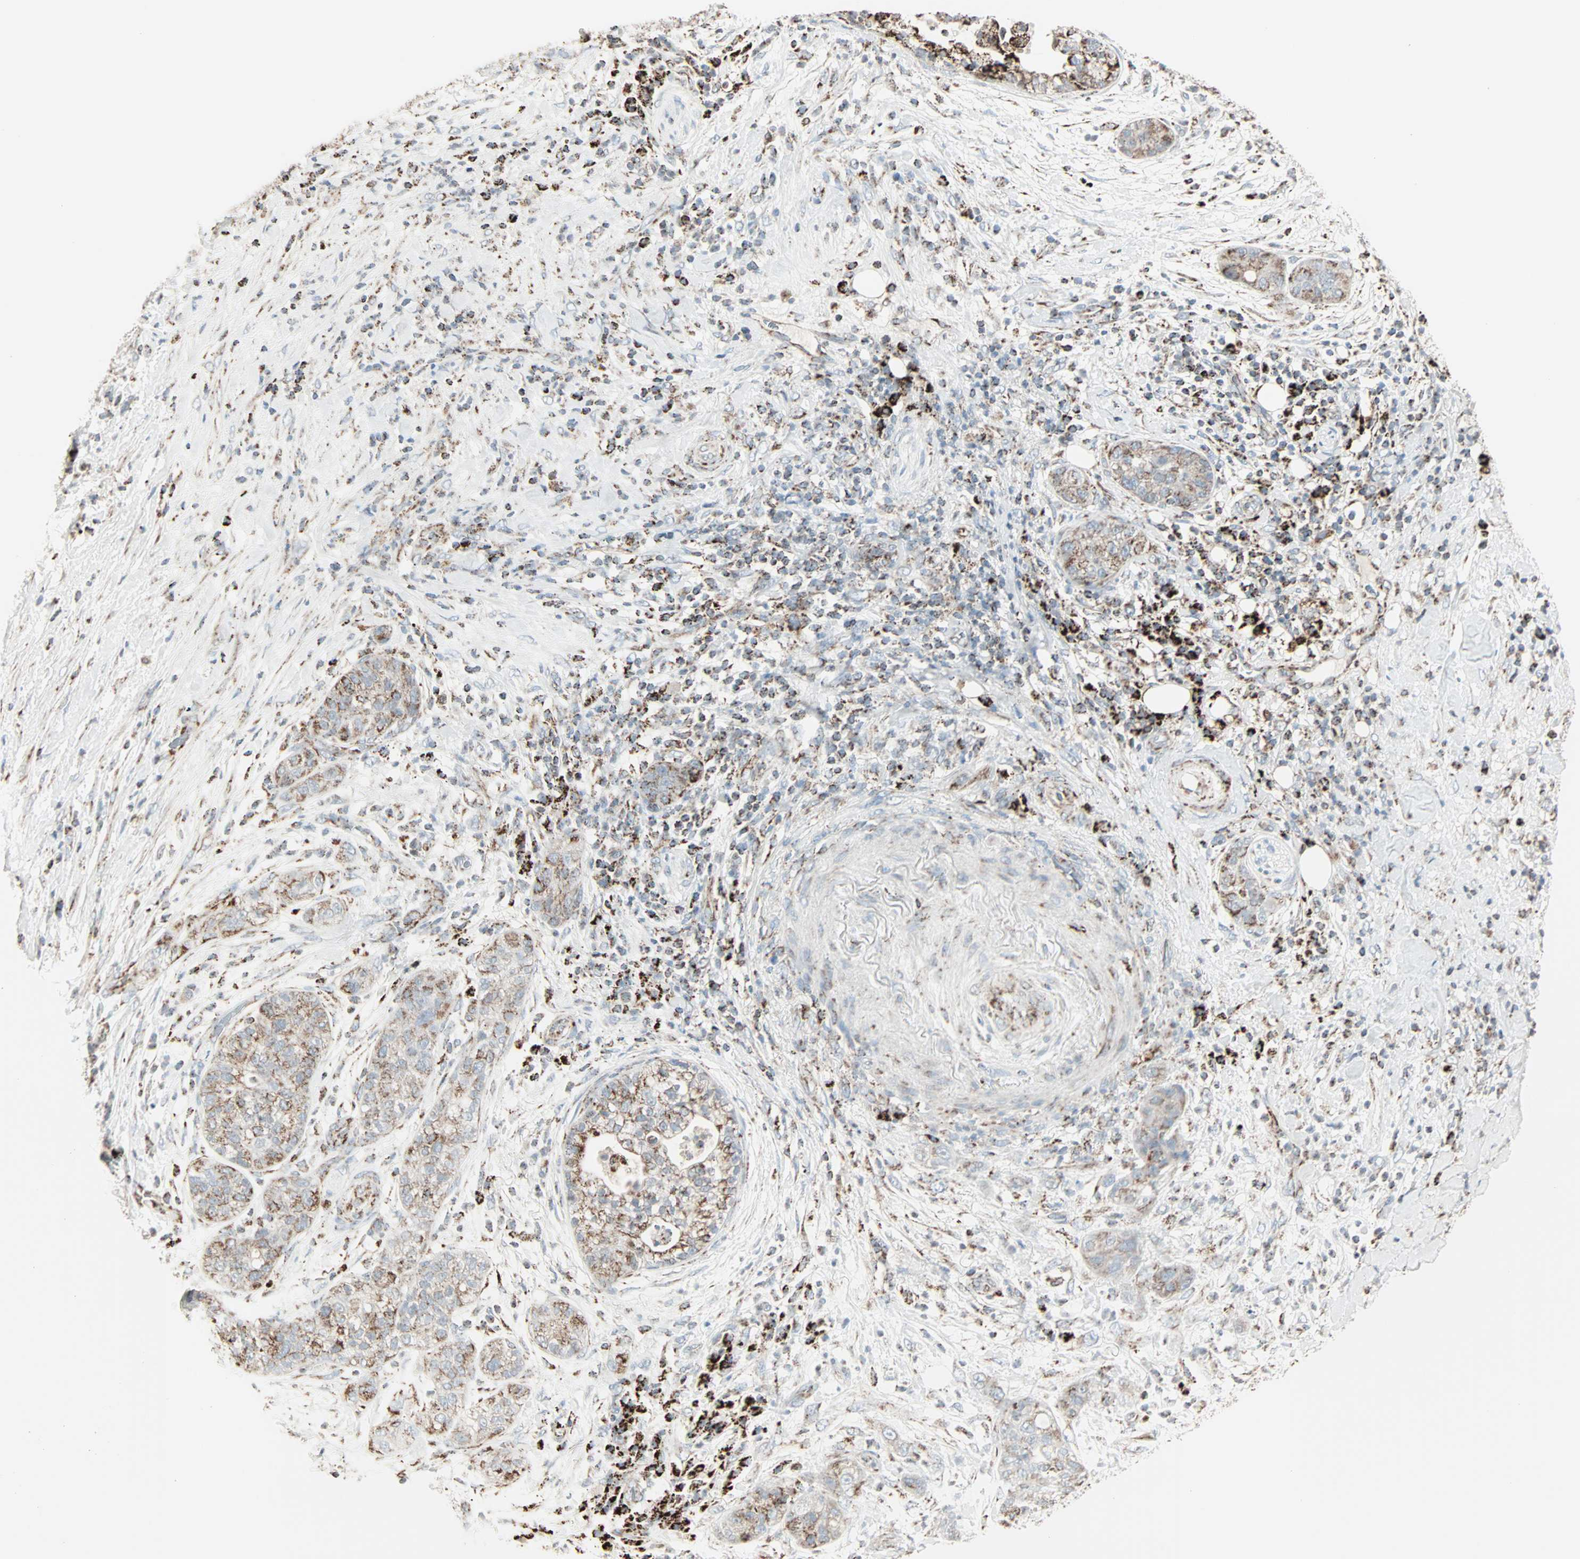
{"staining": {"intensity": "moderate", "quantity": "25%-75%", "location": "cytoplasmic/membranous"}, "tissue": "pancreatic cancer", "cell_type": "Tumor cells", "image_type": "cancer", "snomed": [{"axis": "morphology", "description": "Adenocarcinoma, NOS"}, {"axis": "topography", "description": "Pancreas"}], "caption": "An image showing moderate cytoplasmic/membranous staining in approximately 25%-75% of tumor cells in pancreatic cancer (adenocarcinoma), as visualized by brown immunohistochemical staining.", "gene": "IDH2", "patient": {"sex": "female", "age": 78}}